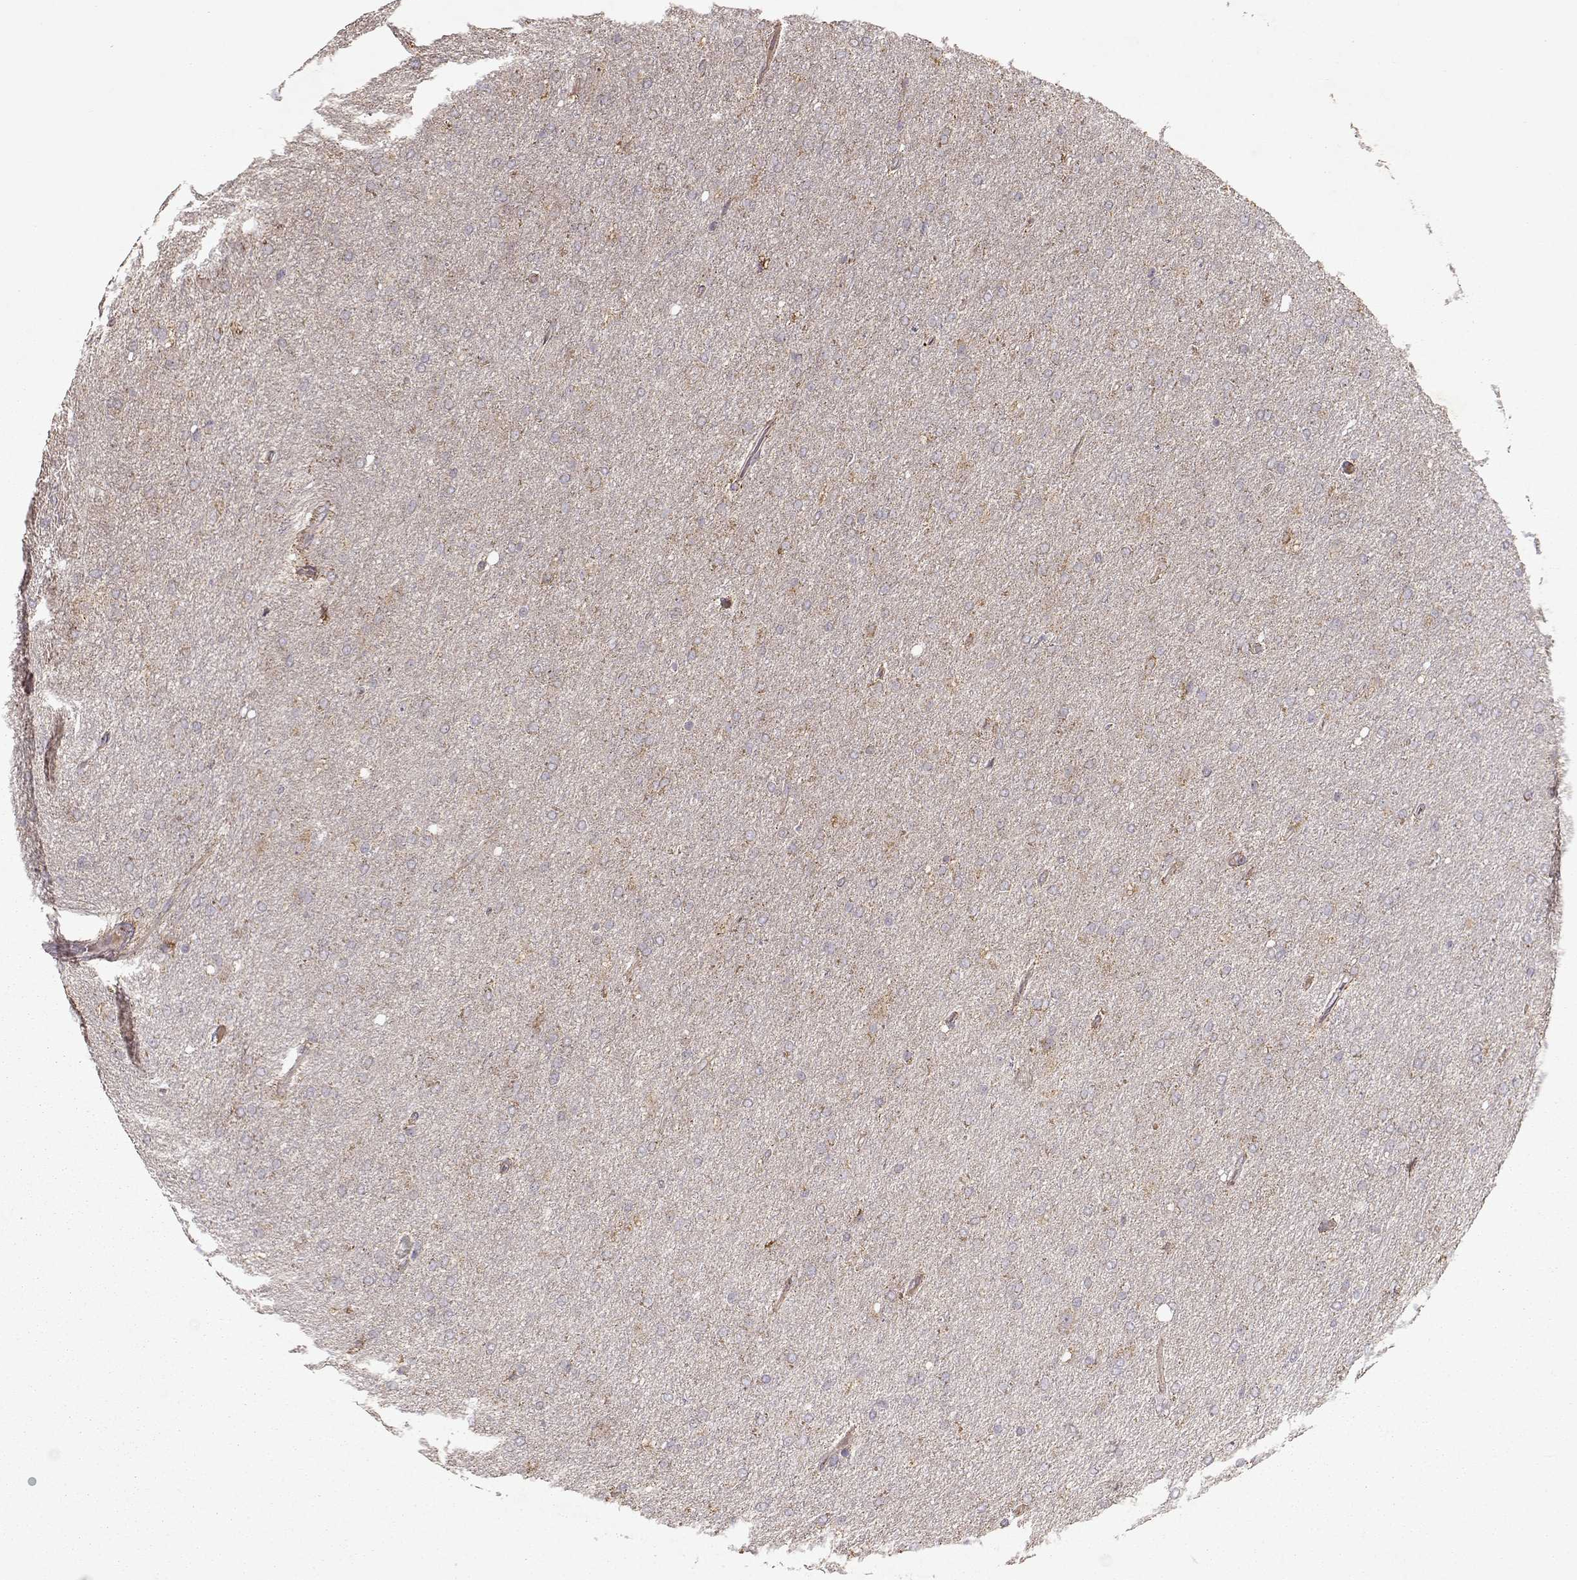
{"staining": {"intensity": "weak", "quantity": ">75%", "location": "cytoplasmic/membranous"}, "tissue": "glioma", "cell_type": "Tumor cells", "image_type": "cancer", "snomed": [{"axis": "morphology", "description": "Glioma, malignant, High grade"}, {"axis": "topography", "description": "Cerebral cortex"}], "caption": "IHC staining of malignant glioma (high-grade), which exhibits low levels of weak cytoplasmic/membranous expression in approximately >75% of tumor cells indicating weak cytoplasmic/membranous protein staining. The staining was performed using DAB (3,3'-diaminobenzidine) (brown) for protein detection and nuclei were counterstained in hematoxylin (blue).", "gene": "CMTM3", "patient": {"sex": "male", "age": 70}}